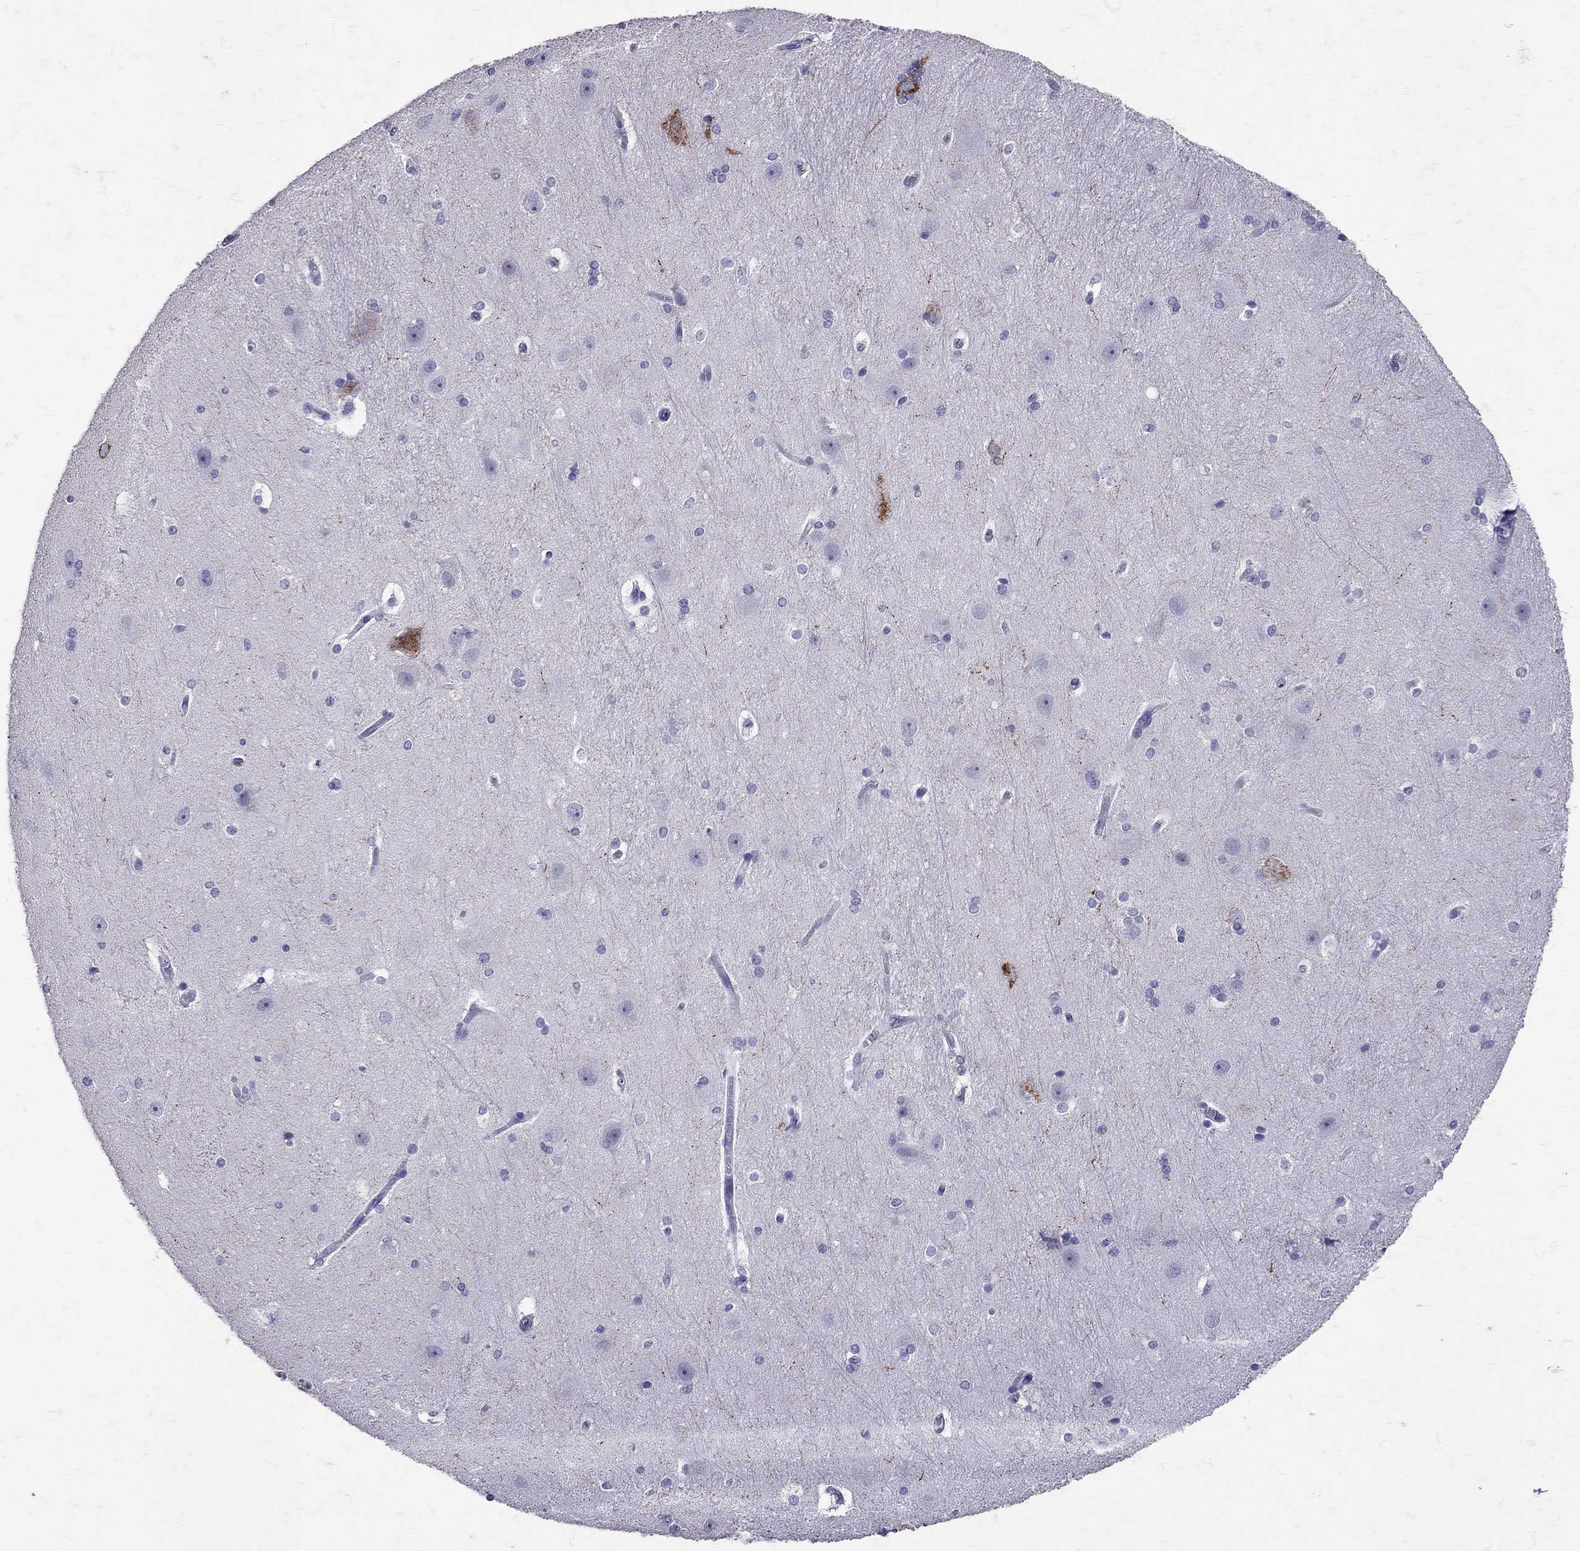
{"staining": {"intensity": "negative", "quantity": "none", "location": "none"}, "tissue": "hippocampus", "cell_type": "Glial cells", "image_type": "normal", "snomed": [{"axis": "morphology", "description": "Normal tissue, NOS"}, {"axis": "topography", "description": "Cerebral cortex"}, {"axis": "topography", "description": "Hippocampus"}], "caption": "Photomicrograph shows no significant protein staining in glial cells of benign hippocampus. (Stains: DAB IHC with hematoxylin counter stain, Microscopy: brightfield microscopy at high magnification).", "gene": "SST", "patient": {"sex": "female", "age": 19}}